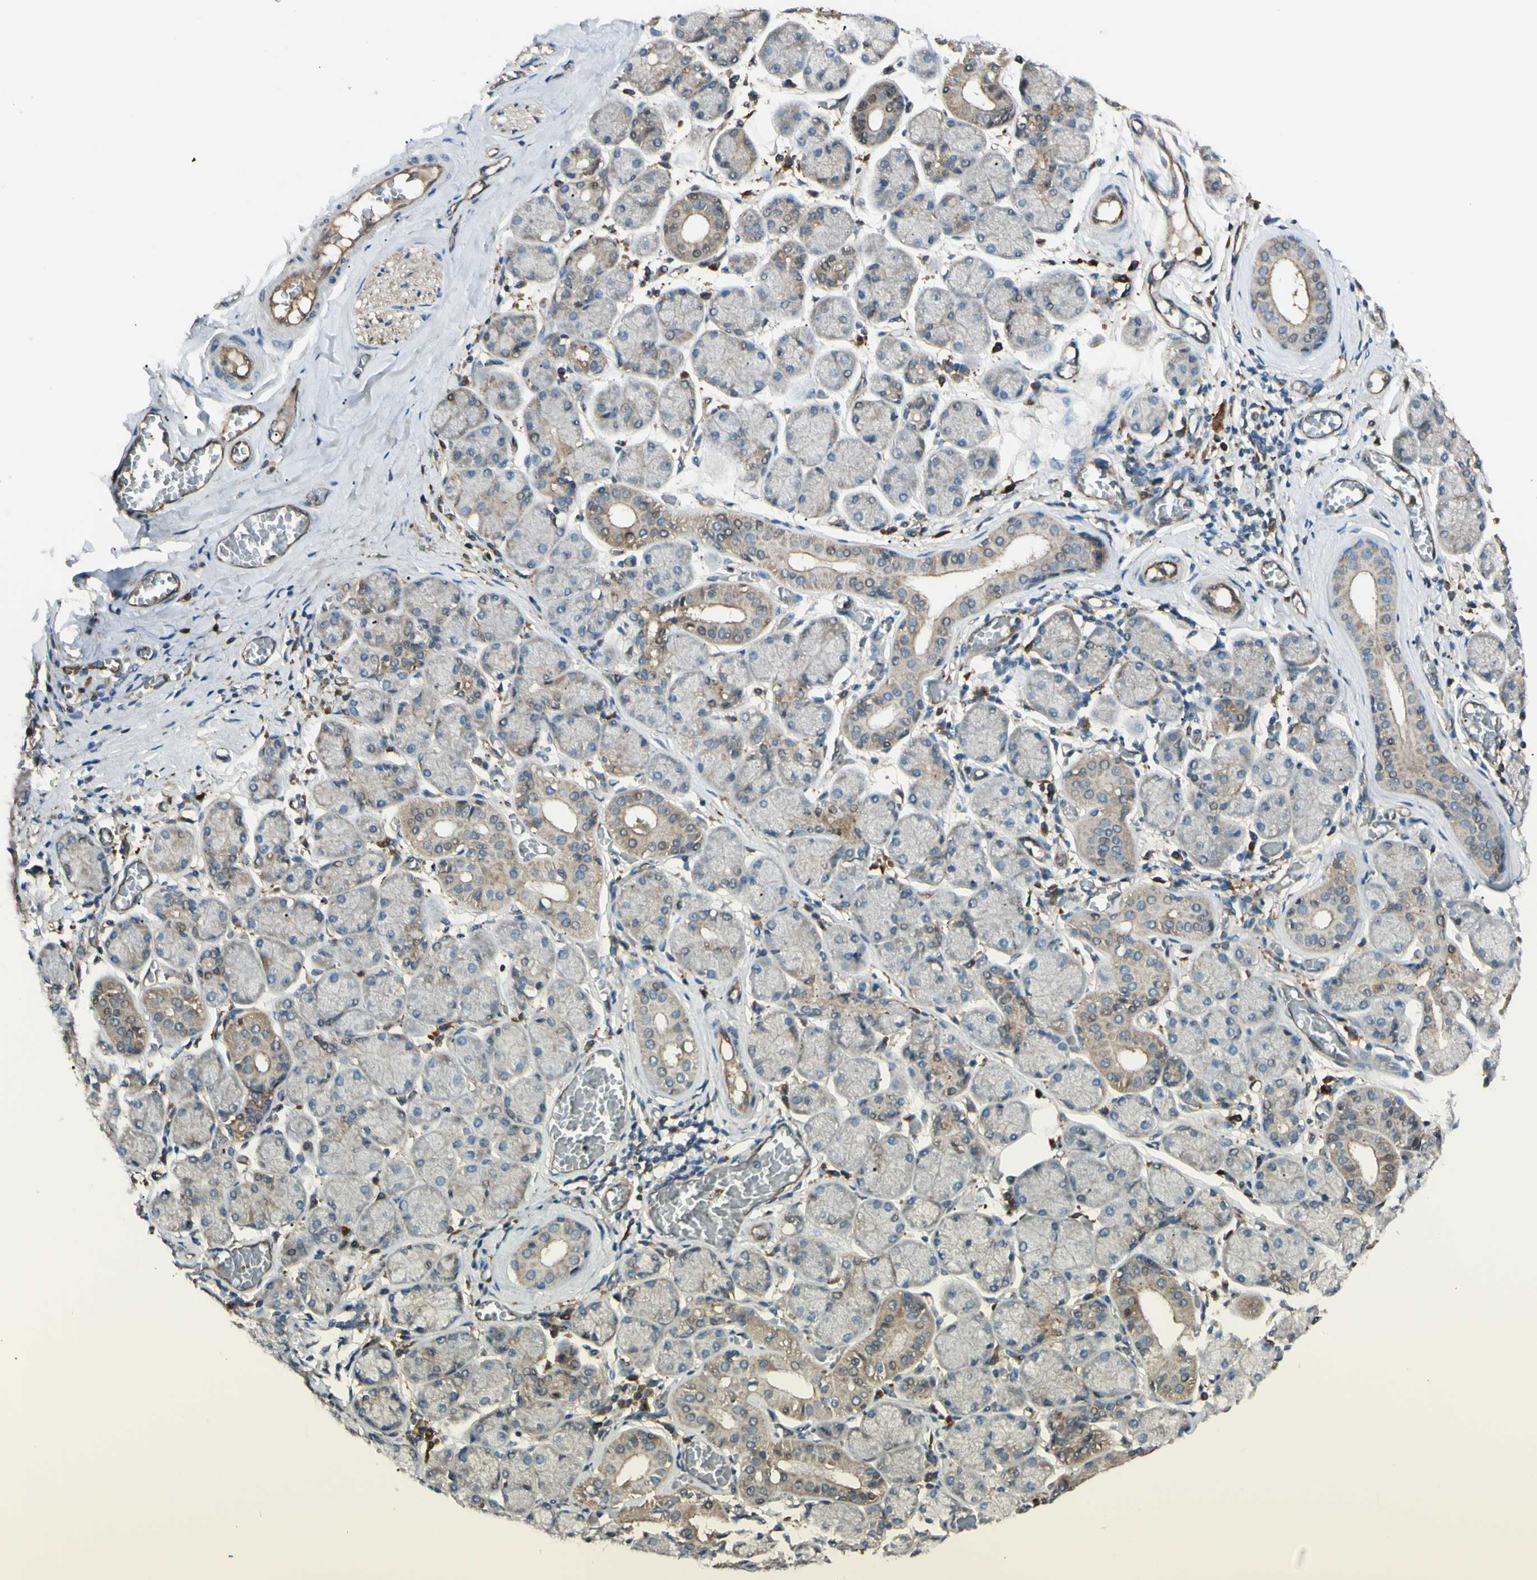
{"staining": {"intensity": "moderate", "quantity": "25%-75%", "location": "cytoplasmic/membranous"}, "tissue": "salivary gland", "cell_type": "Glandular cells", "image_type": "normal", "snomed": [{"axis": "morphology", "description": "Normal tissue, NOS"}, {"axis": "topography", "description": "Salivary gland"}], "caption": "The photomicrograph demonstrates staining of unremarkable salivary gland, revealing moderate cytoplasmic/membranous protein expression (brown color) within glandular cells.", "gene": "PTPN12", "patient": {"sex": "female", "age": 24}}